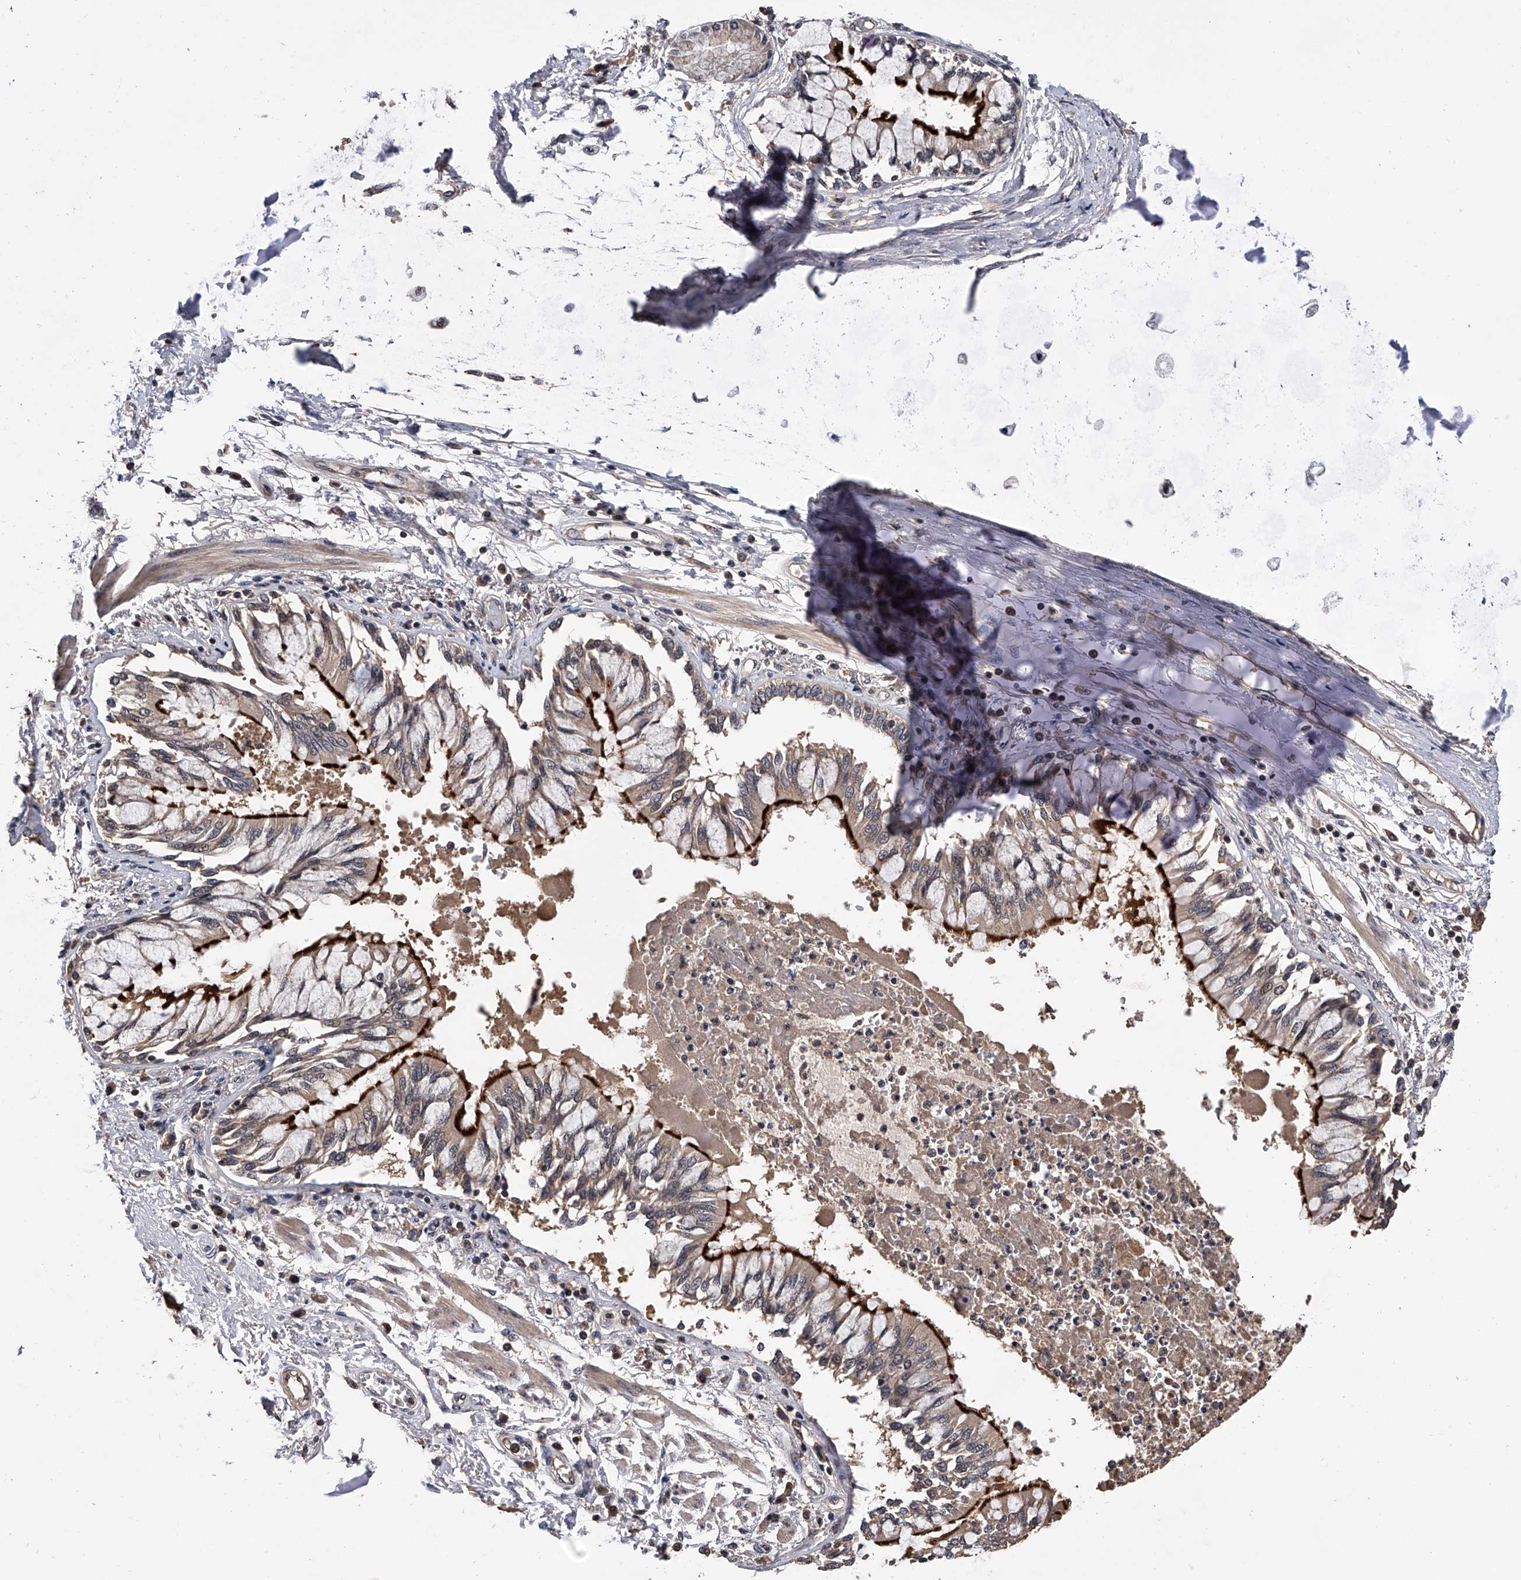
{"staining": {"intensity": "strong", "quantity": ">75%", "location": "cytoplasmic/membranous"}, "tissue": "bronchus", "cell_type": "Respiratory epithelial cells", "image_type": "normal", "snomed": [{"axis": "morphology", "description": "Normal tissue, NOS"}, {"axis": "topography", "description": "Cartilage tissue"}, {"axis": "topography", "description": "Bronchus"}, {"axis": "topography", "description": "Lung"}], "caption": "Immunohistochemical staining of benign bronchus exhibits strong cytoplasmic/membranous protein expression in about >75% of respiratory epithelial cells.", "gene": "EFCAB7", "patient": {"sex": "female", "age": 49}}